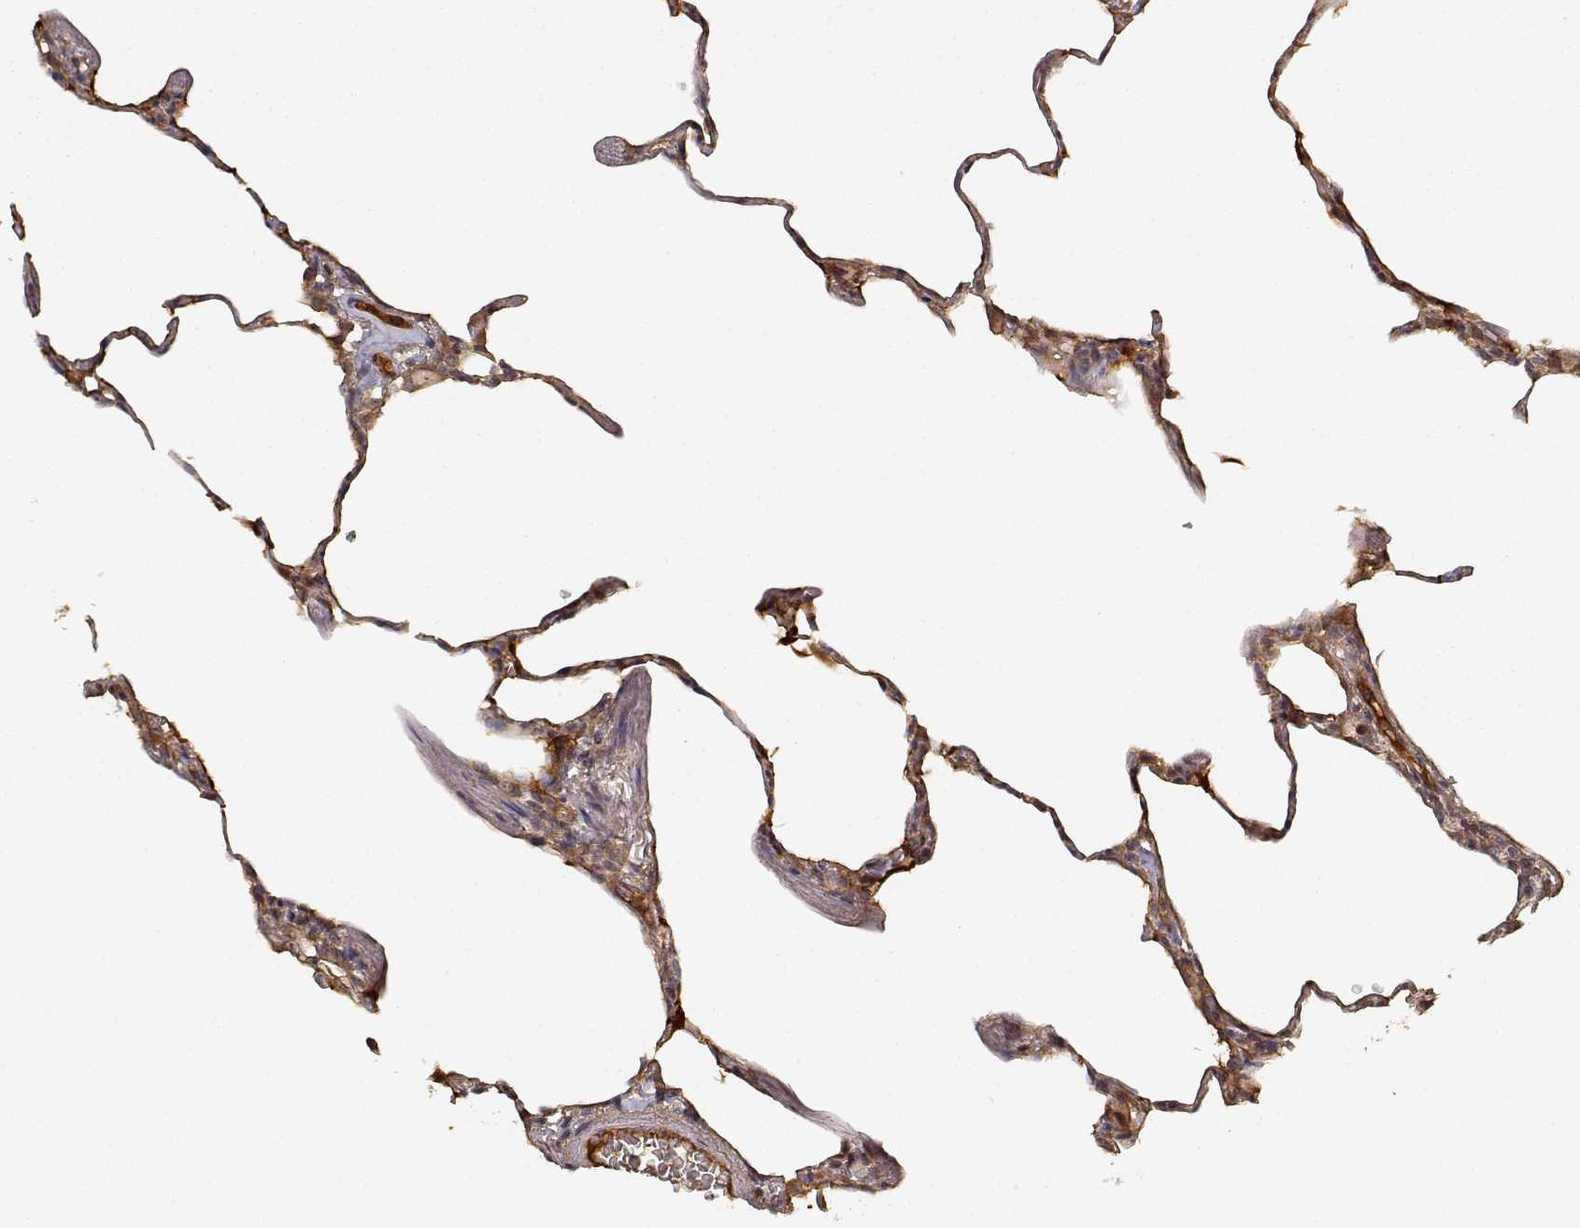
{"staining": {"intensity": "moderate", "quantity": ">75%", "location": "cytoplasmic/membranous"}, "tissue": "lung", "cell_type": "Alveolar cells", "image_type": "normal", "snomed": [{"axis": "morphology", "description": "Normal tissue, NOS"}, {"axis": "topography", "description": "Lung"}], "caption": "Alveolar cells demonstrate moderate cytoplasmic/membranous staining in approximately >75% of cells in benign lung. Immunohistochemistry (ihc) stains the protein of interest in brown and the nuclei are stained blue.", "gene": "CDK5RAP2", "patient": {"sex": "female", "age": 57}}